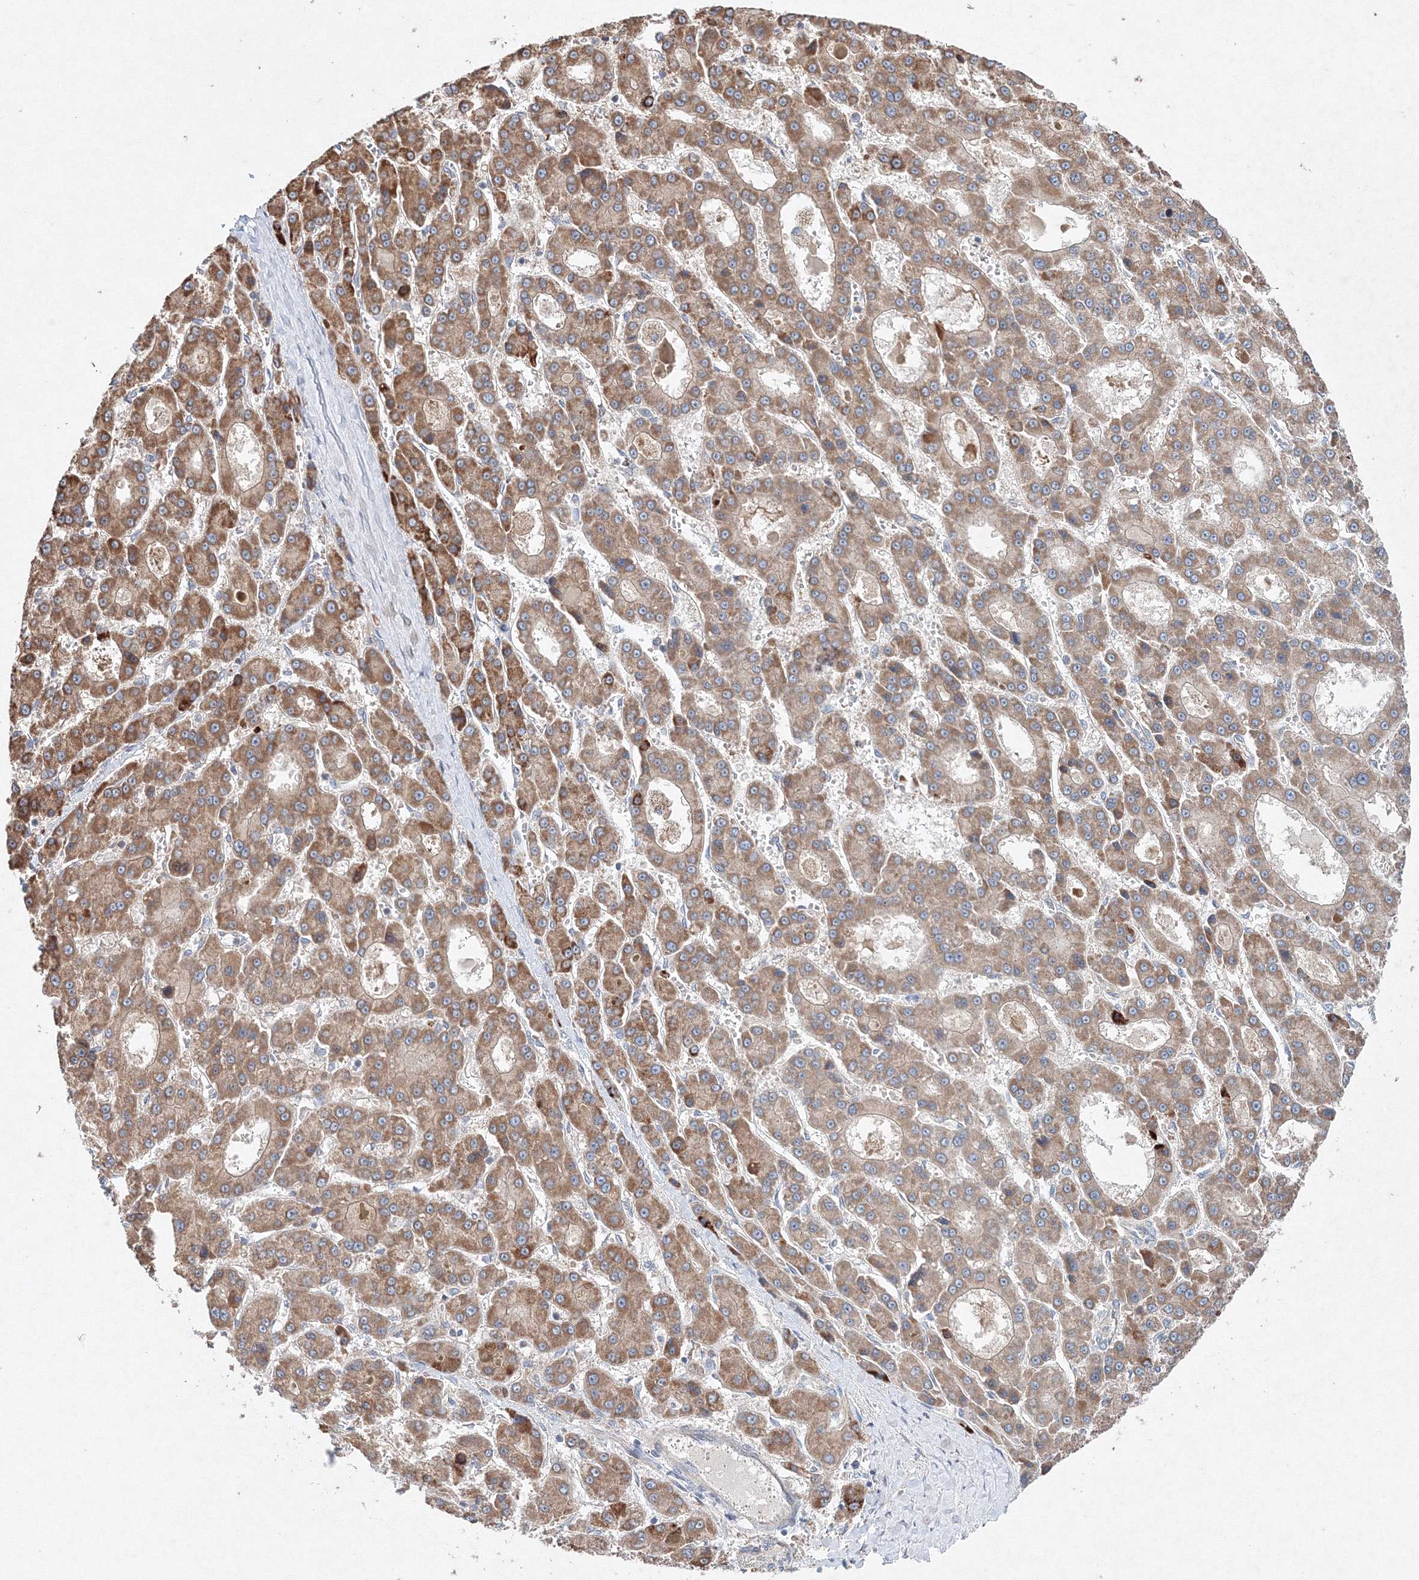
{"staining": {"intensity": "moderate", "quantity": ">75%", "location": "cytoplasmic/membranous"}, "tissue": "liver cancer", "cell_type": "Tumor cells", "image_type": "cancer", "snomed": [{"axis": "morphology", "description": "Carcinoma, Hepatocellular, NOS"}, {"axis": "topography", "description": "Liver"}], "caption": "IHC (DAB) staining of human hepatocellular carcinoma (liver) displays moderate cytoplasmic/membranous protein staining in about >75% of tumor cells.", "gene": "WDR49", "patient": {"sex": "male", "age": 70}}